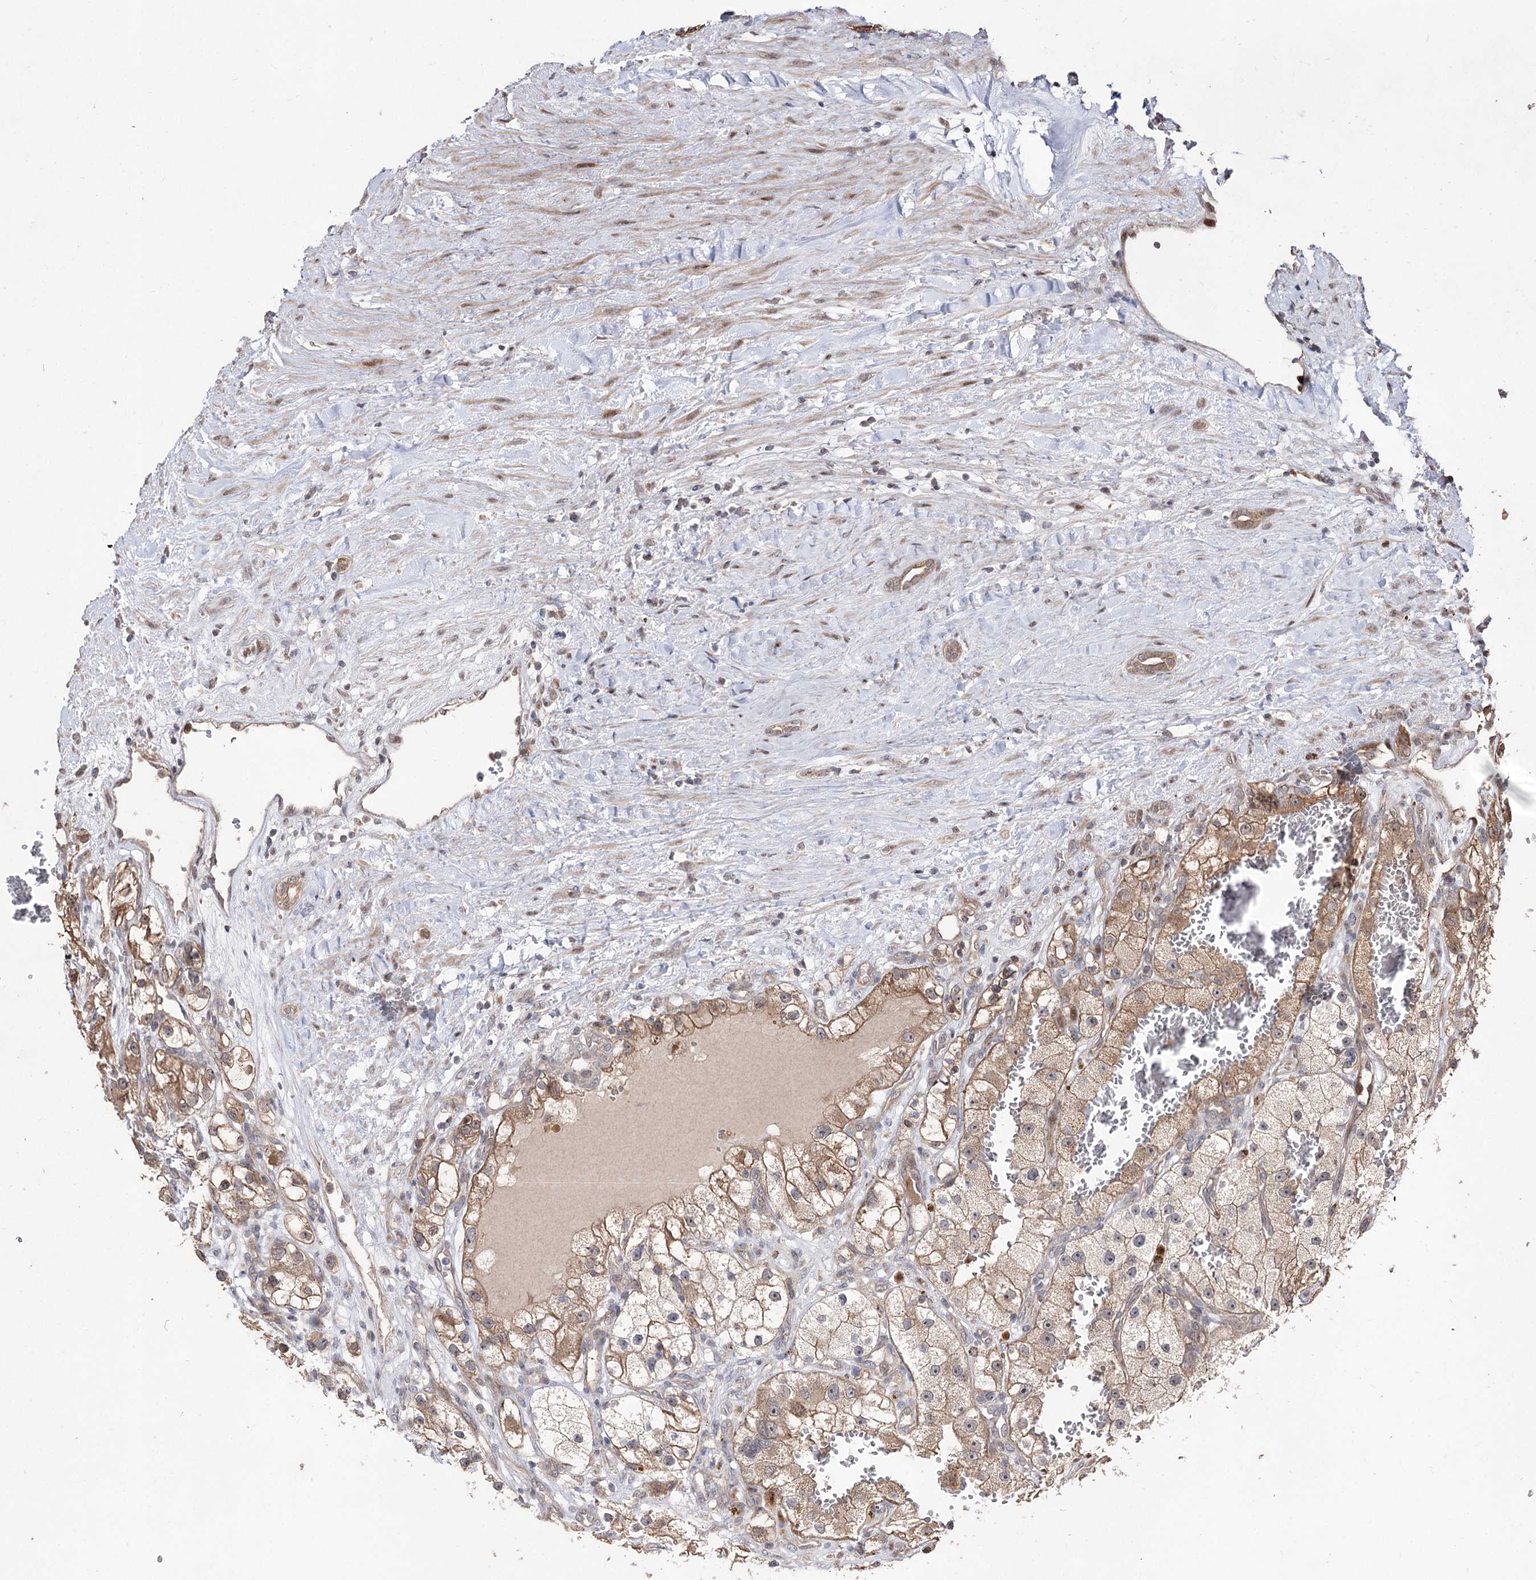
{"staining": {"intensity": "moderate", "quantity": ">75%", "location": "cytoplasmic/membranous"}, "tissue": "renal cancer", "cell_type": "Tumor cells", "image_type": "cancer", "snomed": [{"axis": "morphology", "description": "Adenocarcinoma, NOS"}, {"axis": "topography", "description": "Kidney"}], "caption": "DAB immunohistochemical staining of human renal cancer (adenocarcinoma) displays moderate cytoplasmic/membranous protein positivity in approximately >75% of tumor cells. The protein of interest is shown in brown color, while the nuclei are stained blue.", "gene": "CPNE8", "patient": {"sex": "female", "age": 57}}